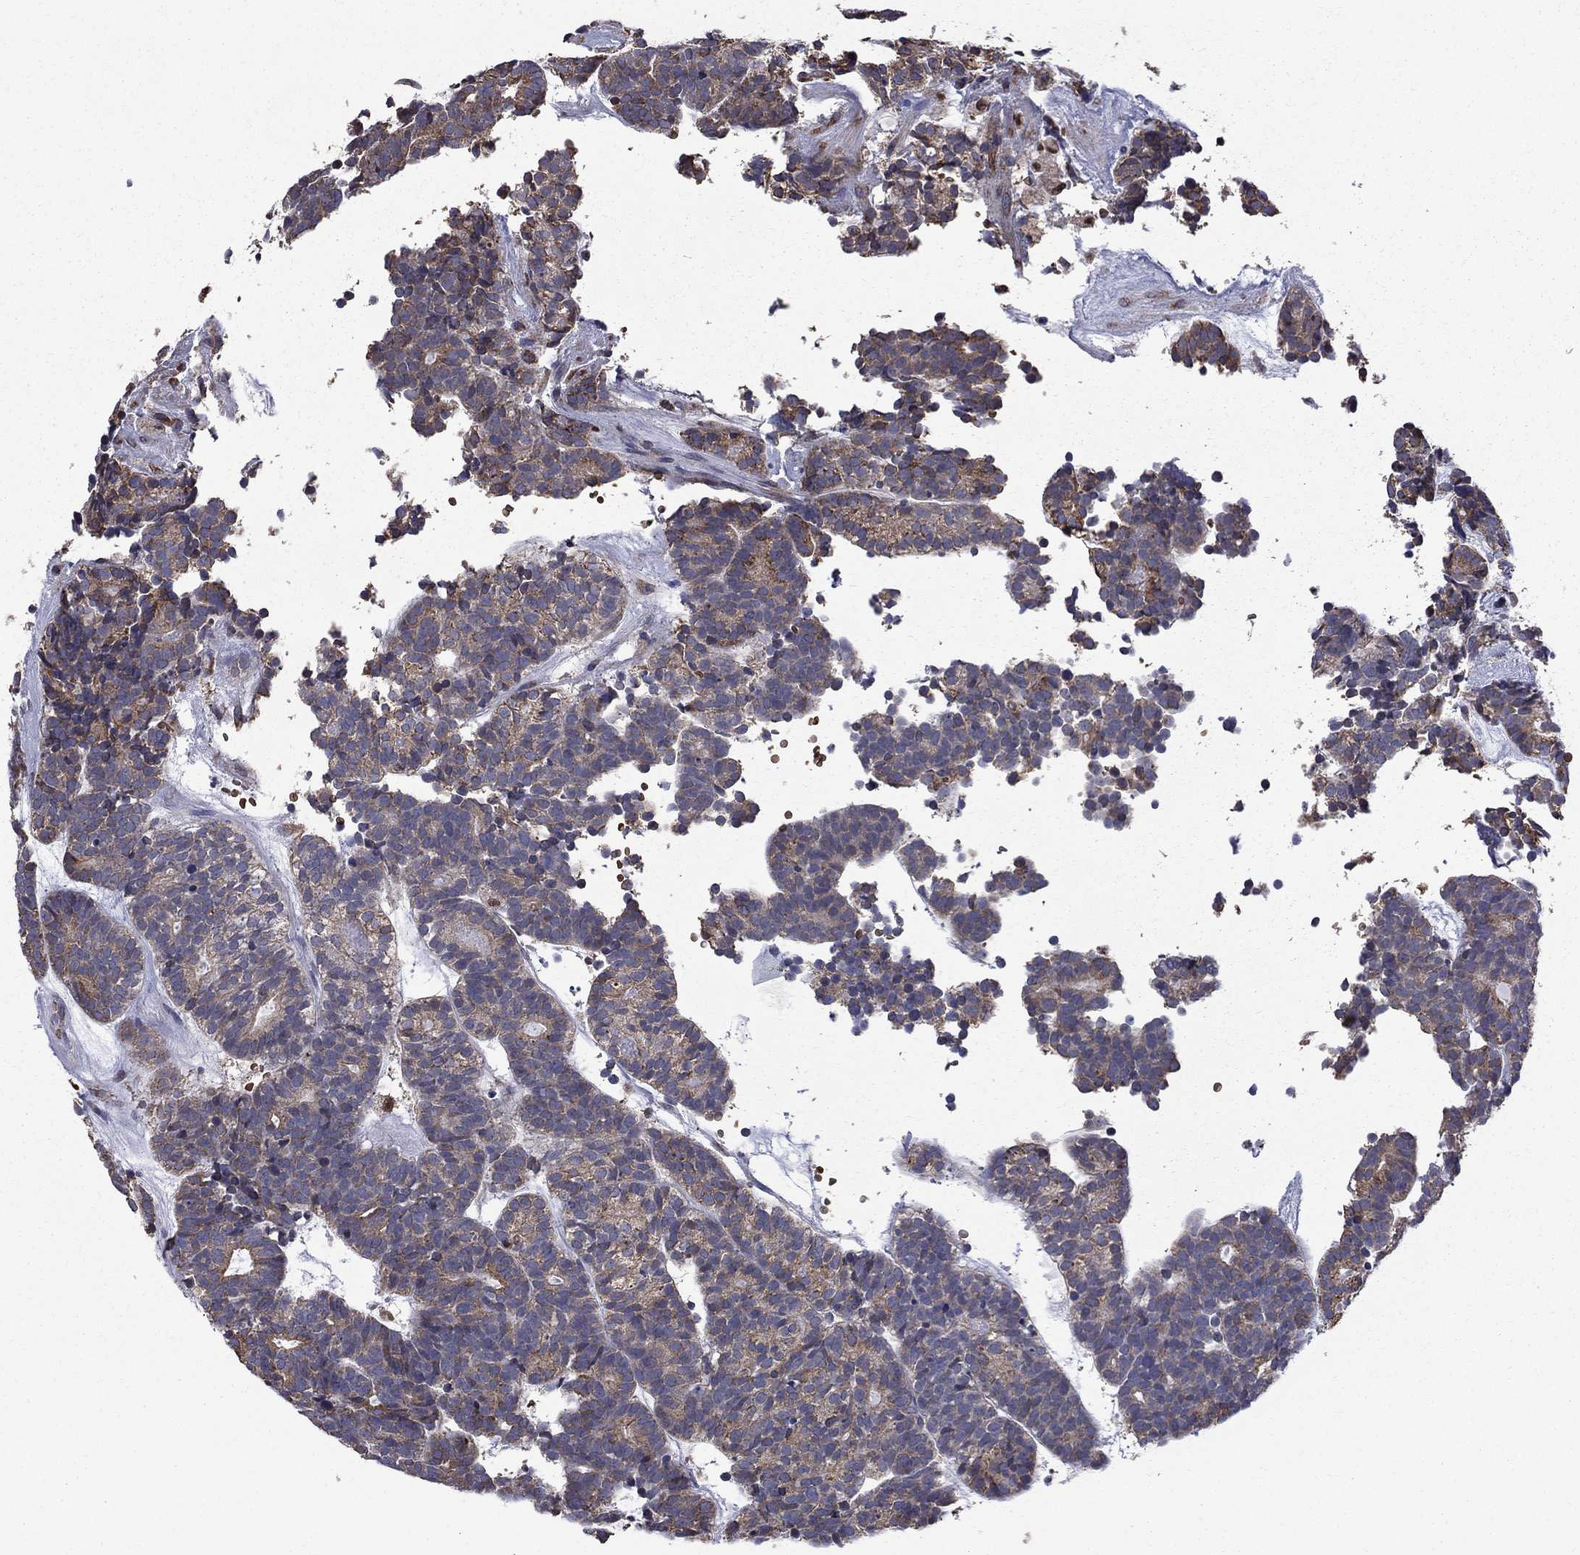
{"staining": {"intensity": "weak", "quantity": "25%-75%", "location": "cytoplasmic/membranous"}, "tissue": "head and neck cancer", "cell_type": "Tumor cells", "image_type": "cancer", "snomed": [{"axis": "morphology", "description": "Adenocarcinoma, NOS"}, {"axis": "topography", "description": "Head-Neck"}], "caption": "About 25%-75% of tumor cells in adenocarcinoma (head and neck) show weak cytoplasmic/membranous protein positivity as visualized by brown immunohistochemical staining.", "gene": "HSPB2", "patient": {"sex": "female", "age": 81}}